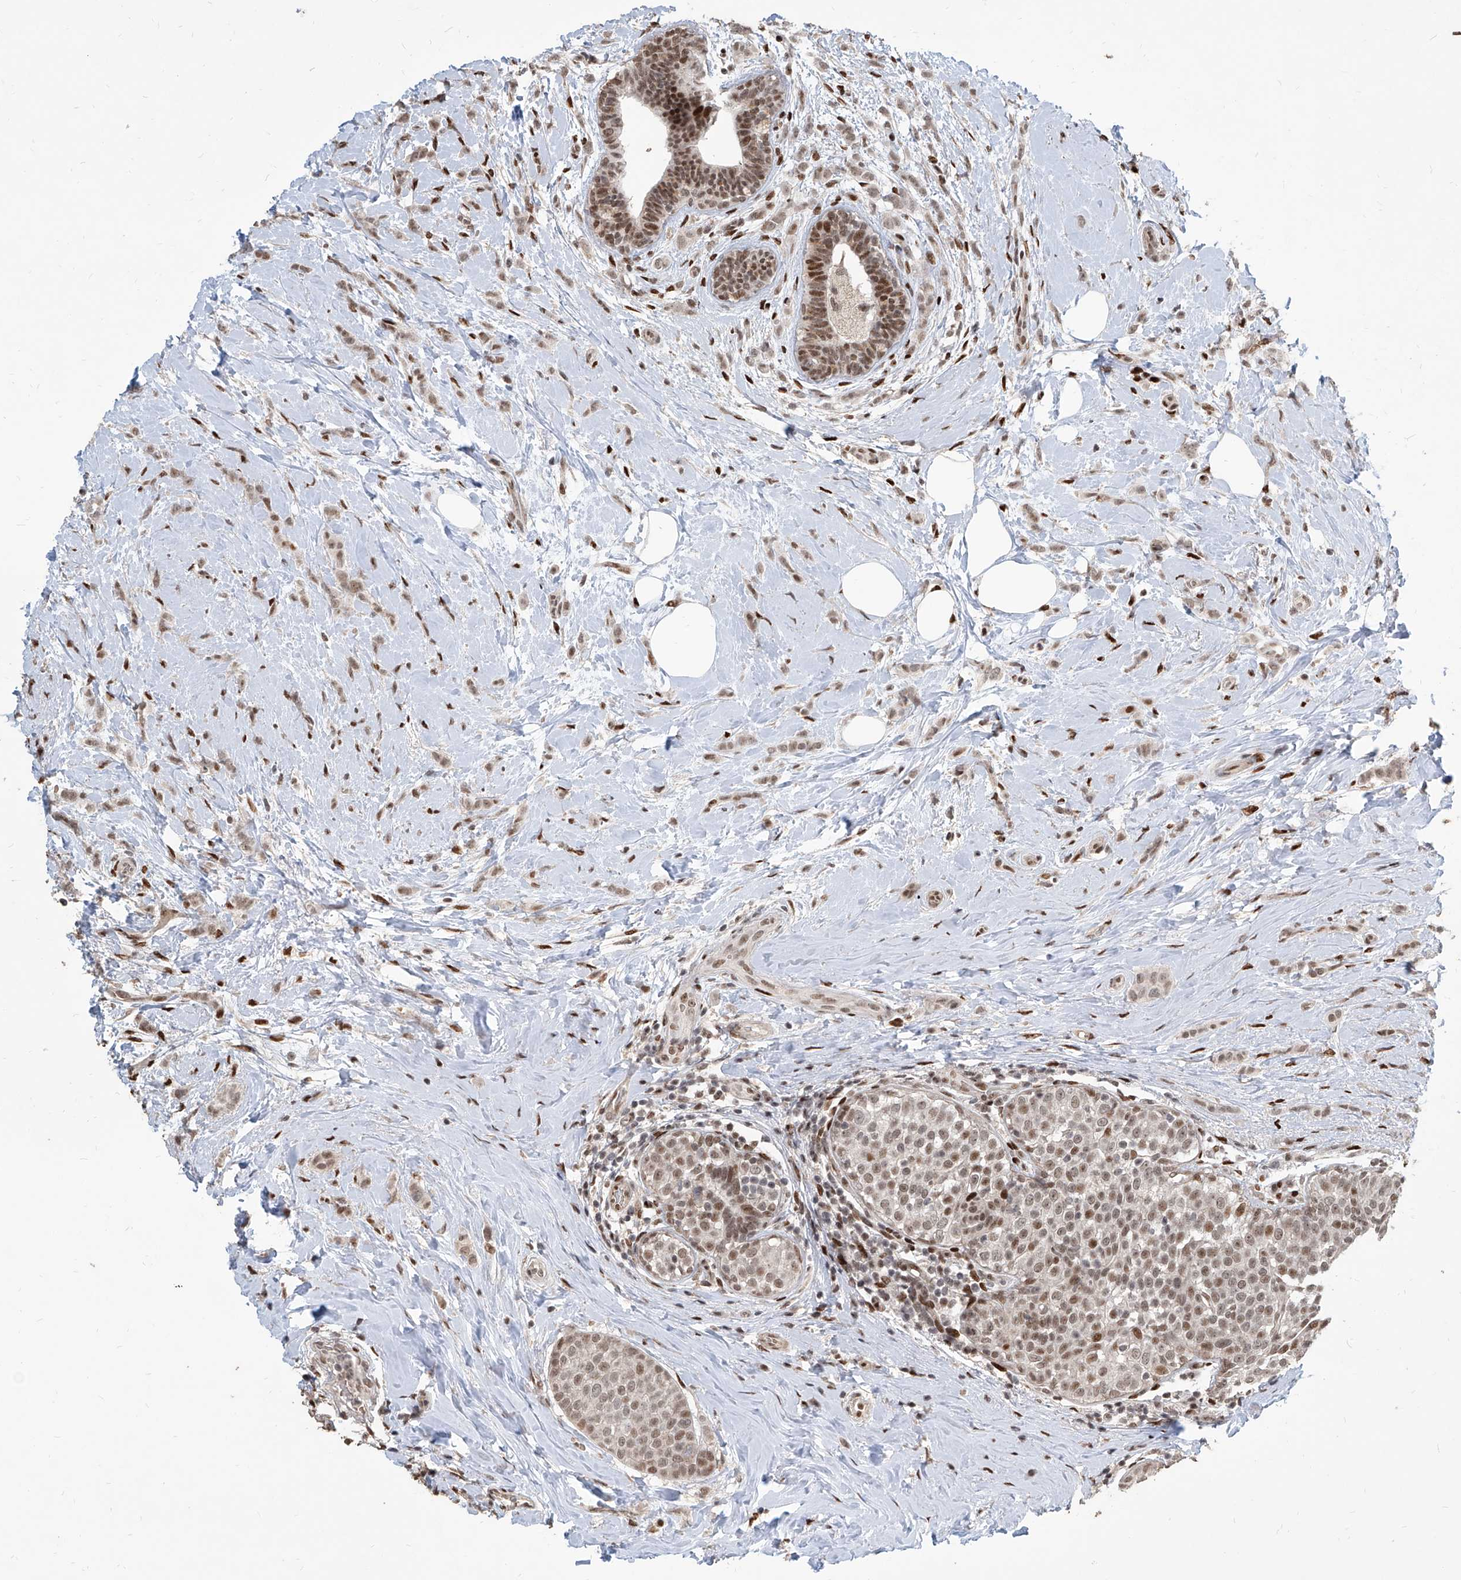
{"staining": {"intensity": "moderate", "quantity": ">75%", "location": "nuclear"}, "tissue": "breast cancer", "cell_type": "Tumor cells", "image_type": "cancer", "snomed": [{"axis": "morphology", "description": "Lobular carcinoma, in situ"}, {"axis": "morphology", "description": "Lobular carcinoma"}, {"axis": "topography", "description": "Breast"}], "caption": "Breast cancer (lobular carcinoma in situ) tissue shows moderate nuclear expression in about >75% of tumor cells, visualized by immunohistochemistry.", "gene": "IRF2", "patient": {"sex": "female", "age": 41}}